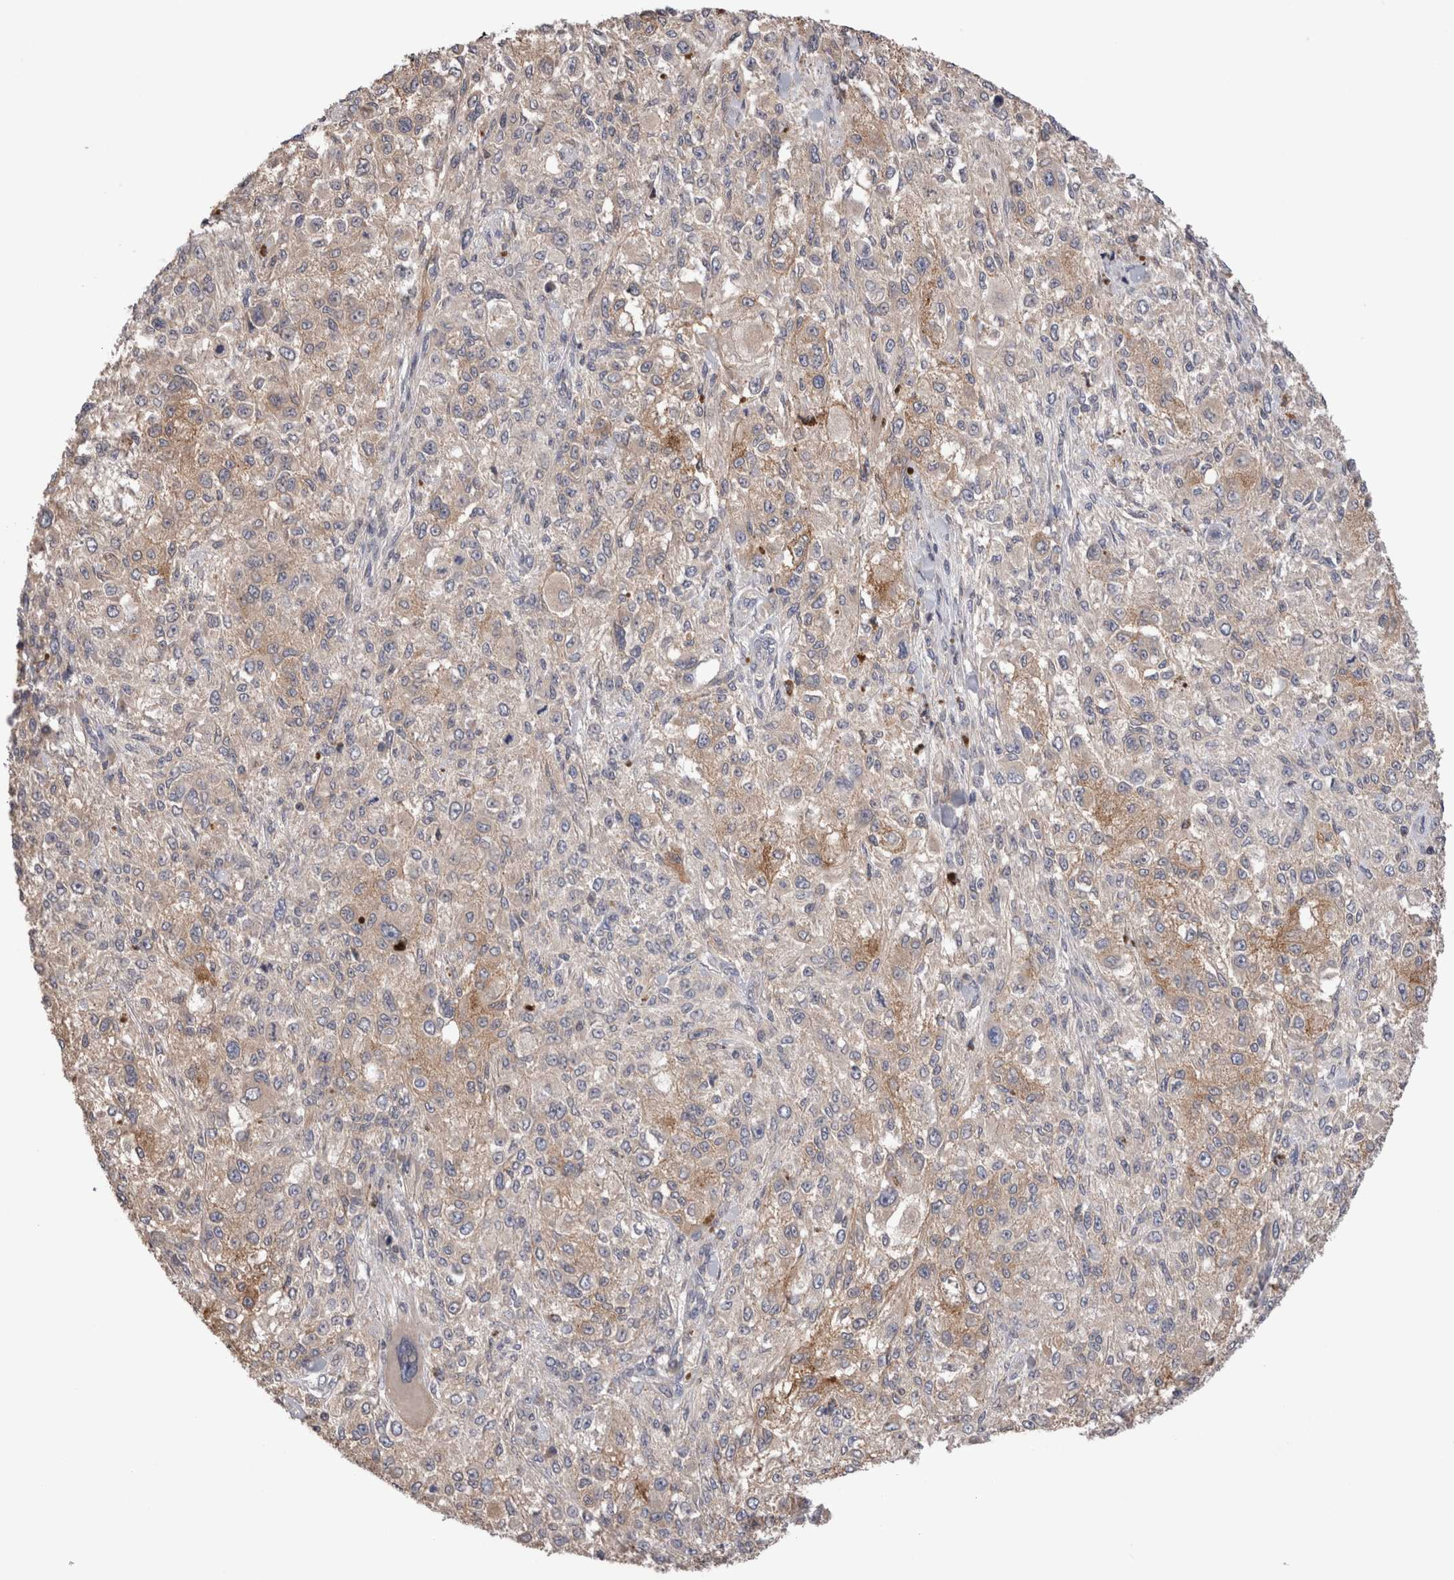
{"staining": {"intensity": "weak", "quantity": "25%-75%", "location": "cytoplasmic/membranous"}, "tissue": "melanoma", "cell_type": "Tumor cells", "image_type": "cancer", "snomed": [{"axis": "morphology", "description": "Necrosis, NOS"}, {"axis": "morphology", "description": "Malignant melanoma, NOS"}, {"axis": "topography", "description": "Skin"}], "caption": "Immunohistochemistry (IHC) micrograph of neoplastic tissue: human melanoma stained using IHC exhibits low levels of weak protein expression localized specifically in the cytoplasmic/membranous of tumor cells, appearing as a cytoplasmic/membranous brown color.", "gene": "OTOR", "patient": {"sex": "female", "age": 87}}